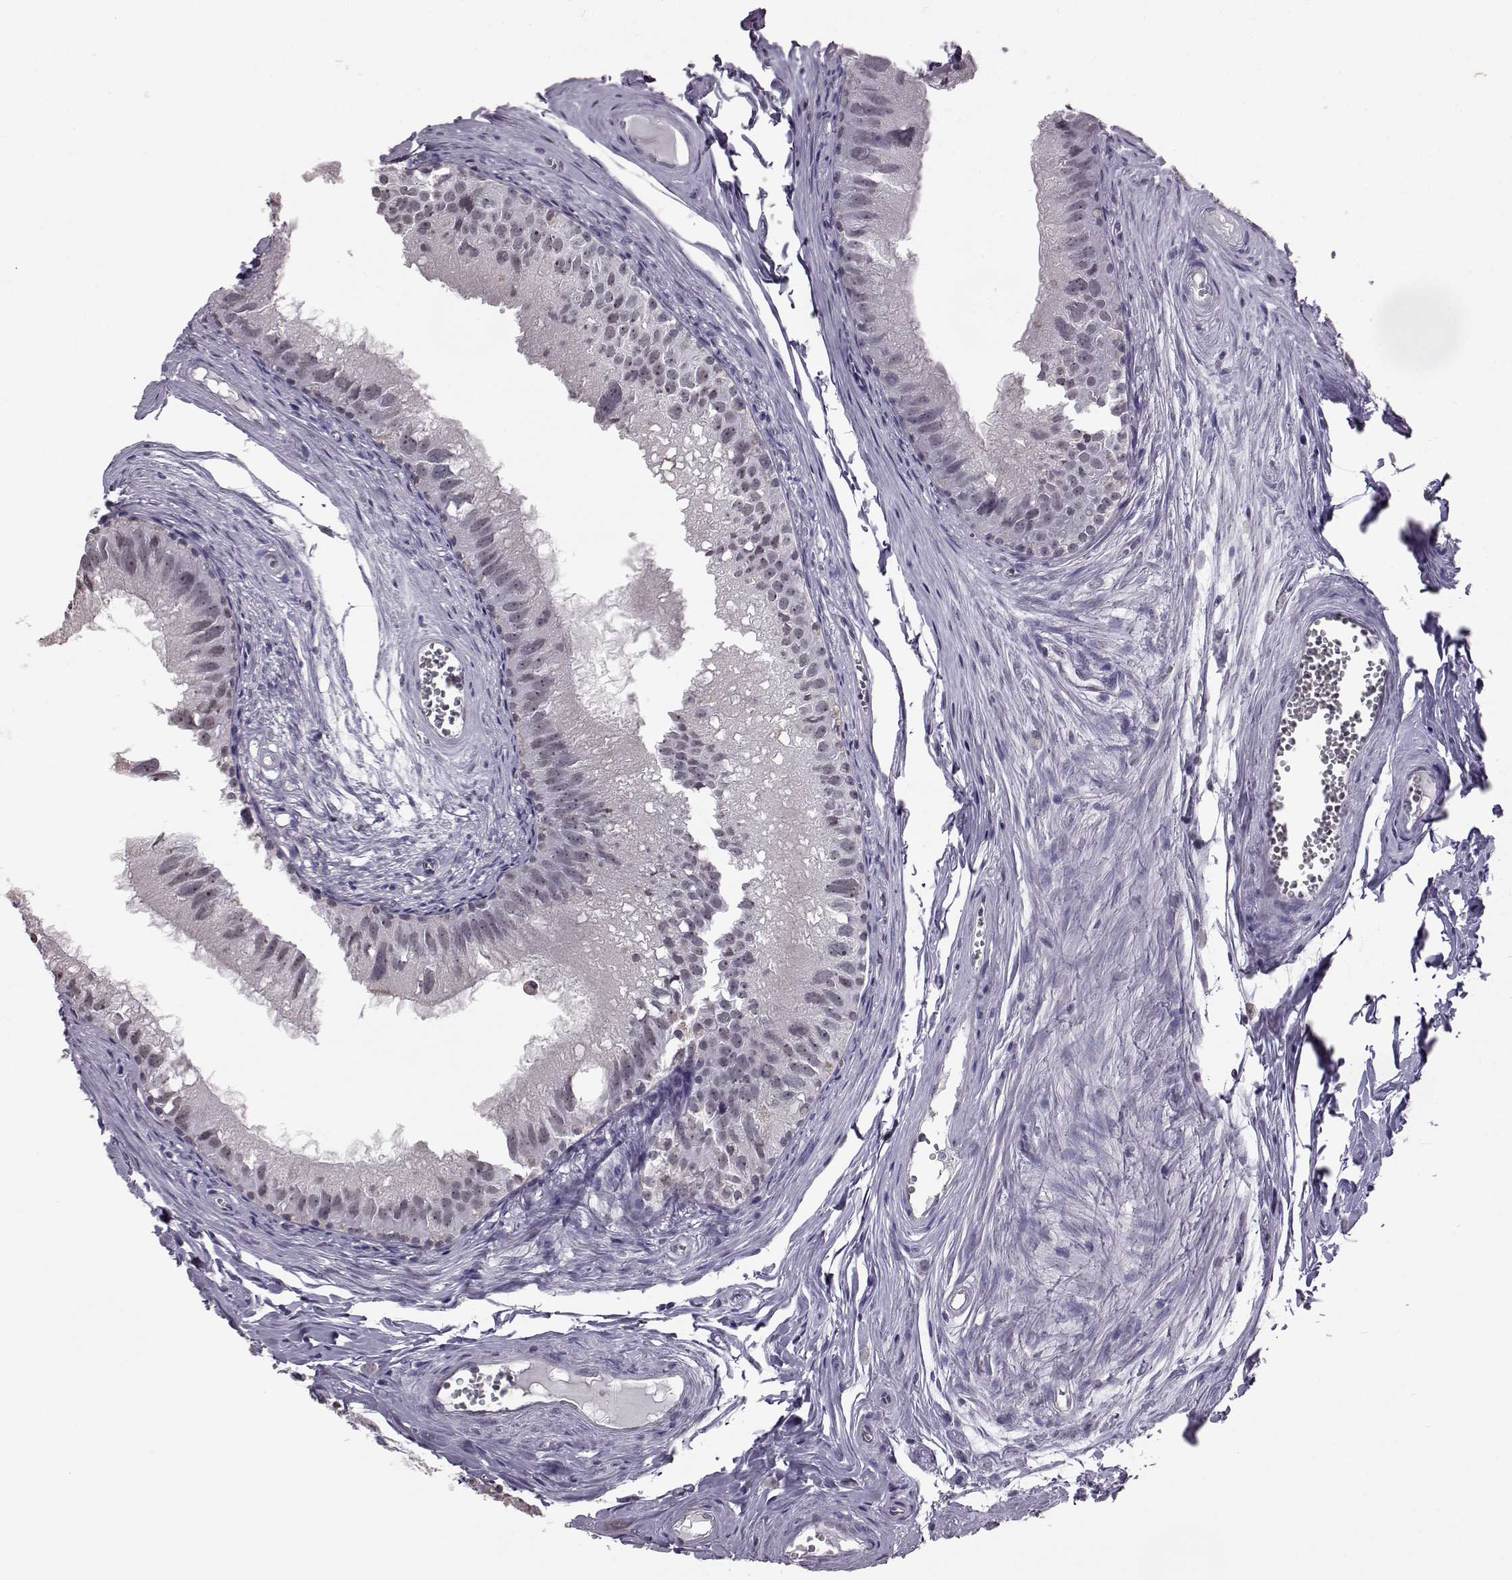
{"staining": {"intensity": "weak", "quantity": "25%-75%", "location": "nuclear"}, "tissue": "epididymis", "cell_type": "Glandular cells", "image_type": "normal", "snomed": [{"axis": "morphology", "description": "Normal tissue, NOS"}, {"axis": "topography", "description": "Epididymis"}], "caption": "Brown immunohistochemical staining in normal epididymis reveals weak nuclear expression in approximately 25%-75% of glandular cells.", "gene": "ALDH3A1", "patient": {"sex": "male", "age": 45}}